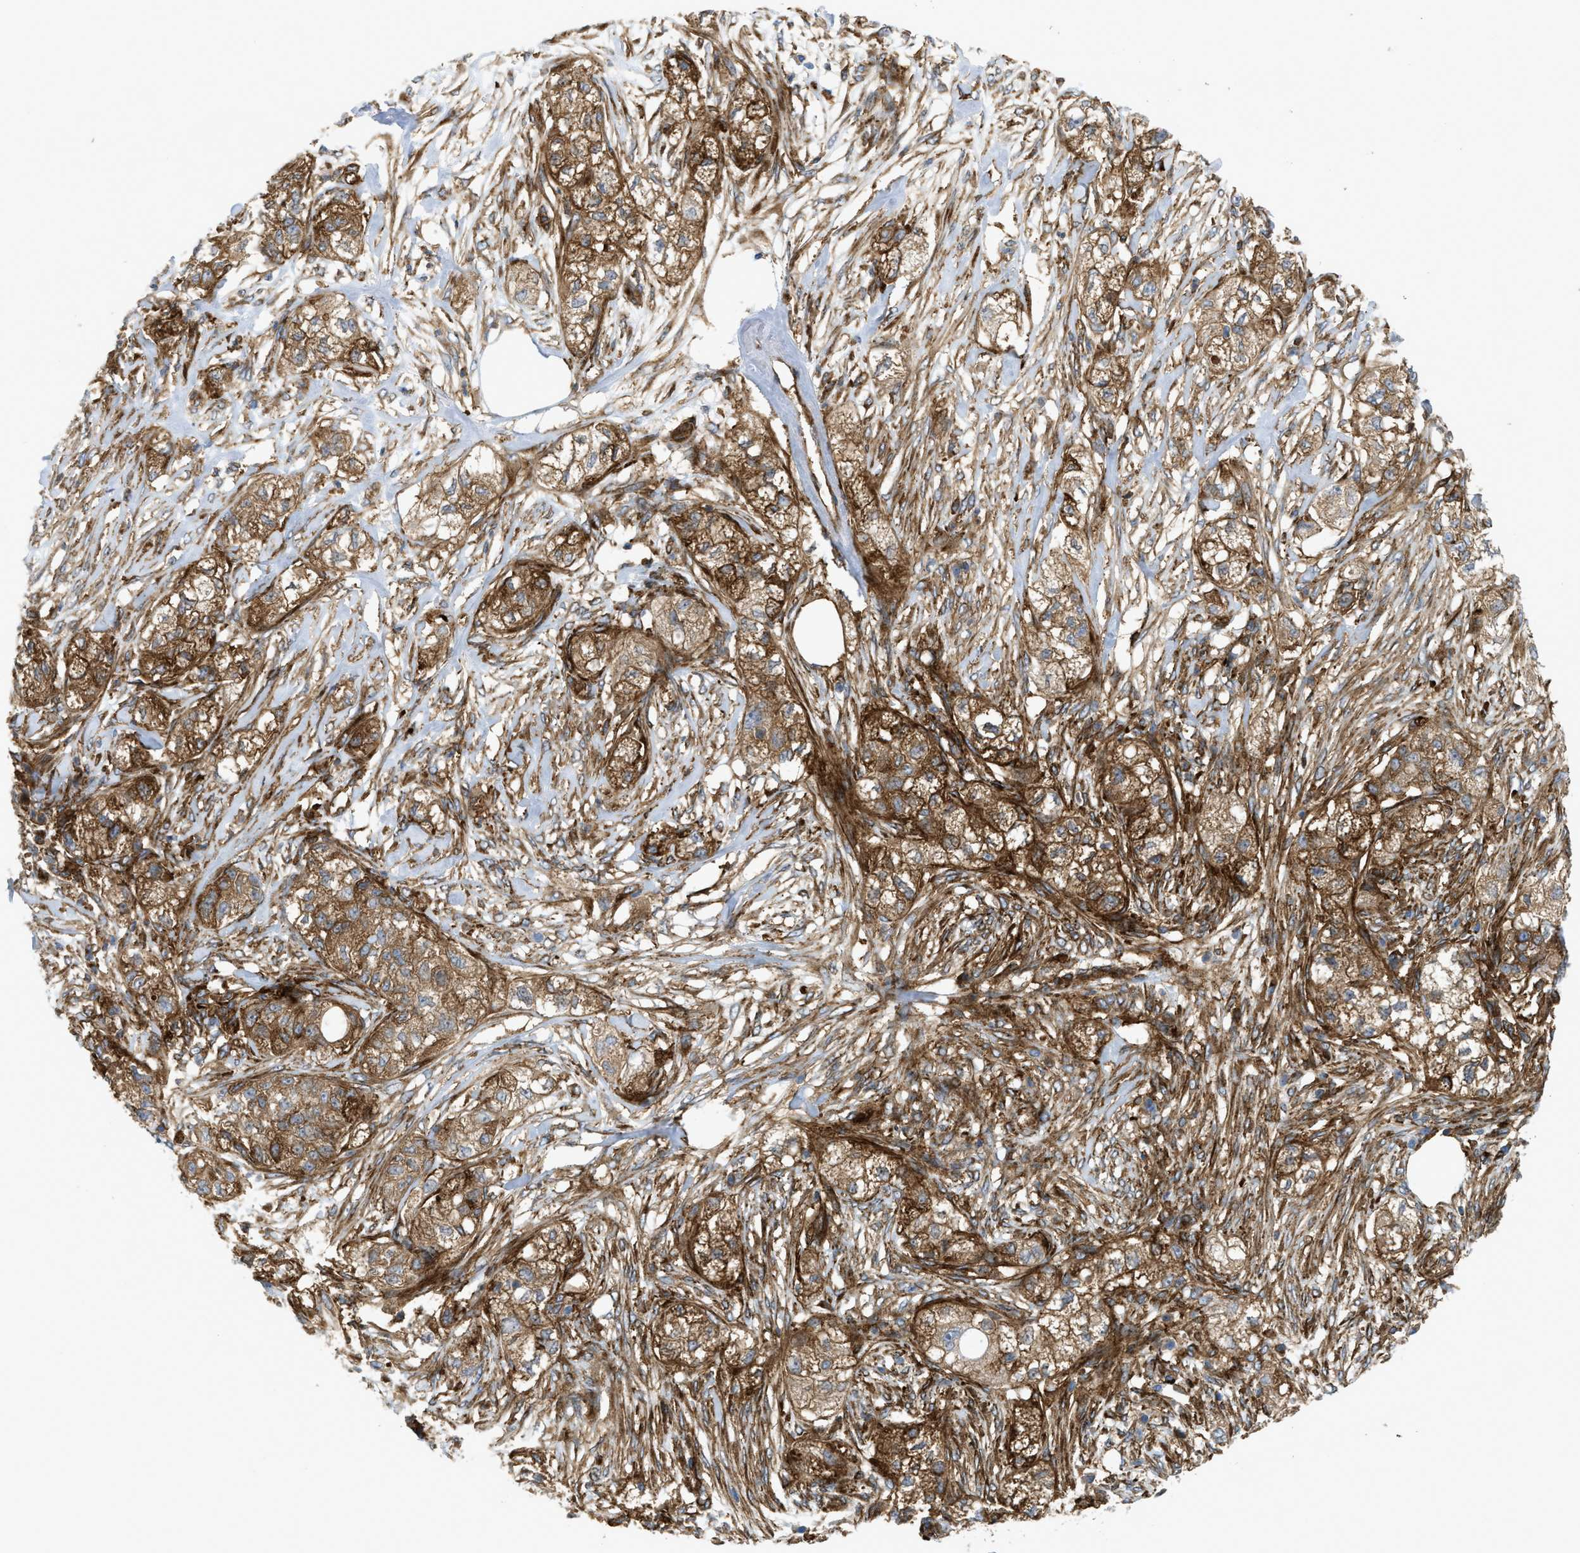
{"staining": {"intensity": "strong", "quantity": ">75%", "location": "cytoplasmic/membranous"}, "tissue": "pancreatic cancer", "cell_type": "Tumor cells", "image_type": "cancer", "snomed": [{"axis": "morphology", "description": "Adenocarcinoma, NOS"}, {"axis": "topography", "description": "Pancreas"}], "caption": "DAB (3,3'-diaminobenzidine) immunohistochemical staining of pancreatic cancer shows strong cytoplasmic/membranous protein positivity in approximately >75% of tumor cells.", "gene": "PICALM", "patient": {"sex": "female", "age": 78}}